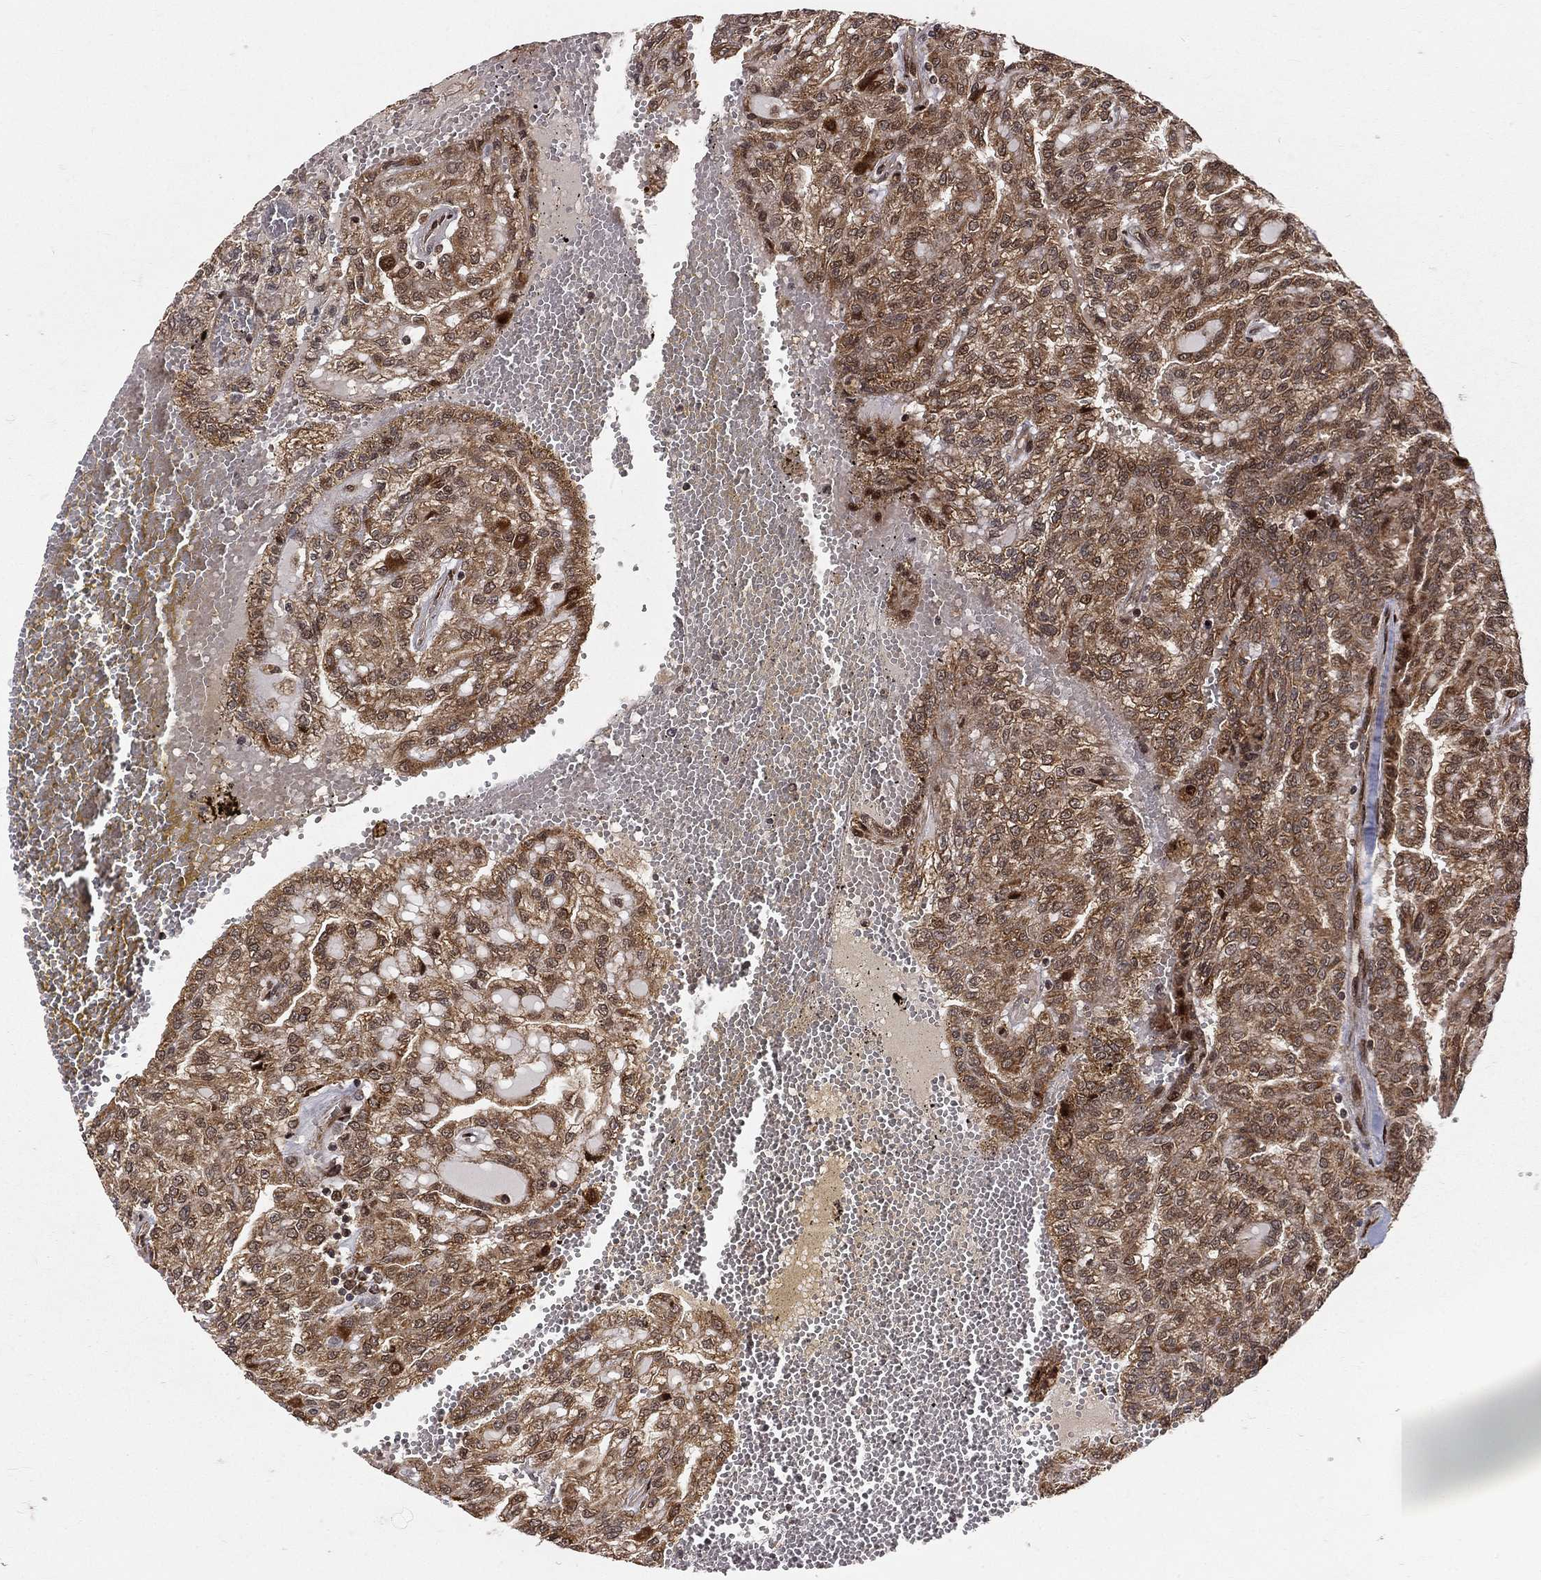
{"staining": {"intensity": "moderate", "quantity": ">75%", "location": "cytoplasmic/membranous"}, "tissue": "renal cancer", "cell_type": "Tumor cells", "image_type": "cancer", "snomed": [{"axis": "morphology", "description": "Adenocarcinoma, NOS"}, {"axis": "topography", "description": "Kidney"}], "caption": "Human renal adenocarcinoma stained with a protein marker demonstrates moderate staining in tumor cells.", "gene": "MDM2", "patient": {"sex": "male", "age": 63}}